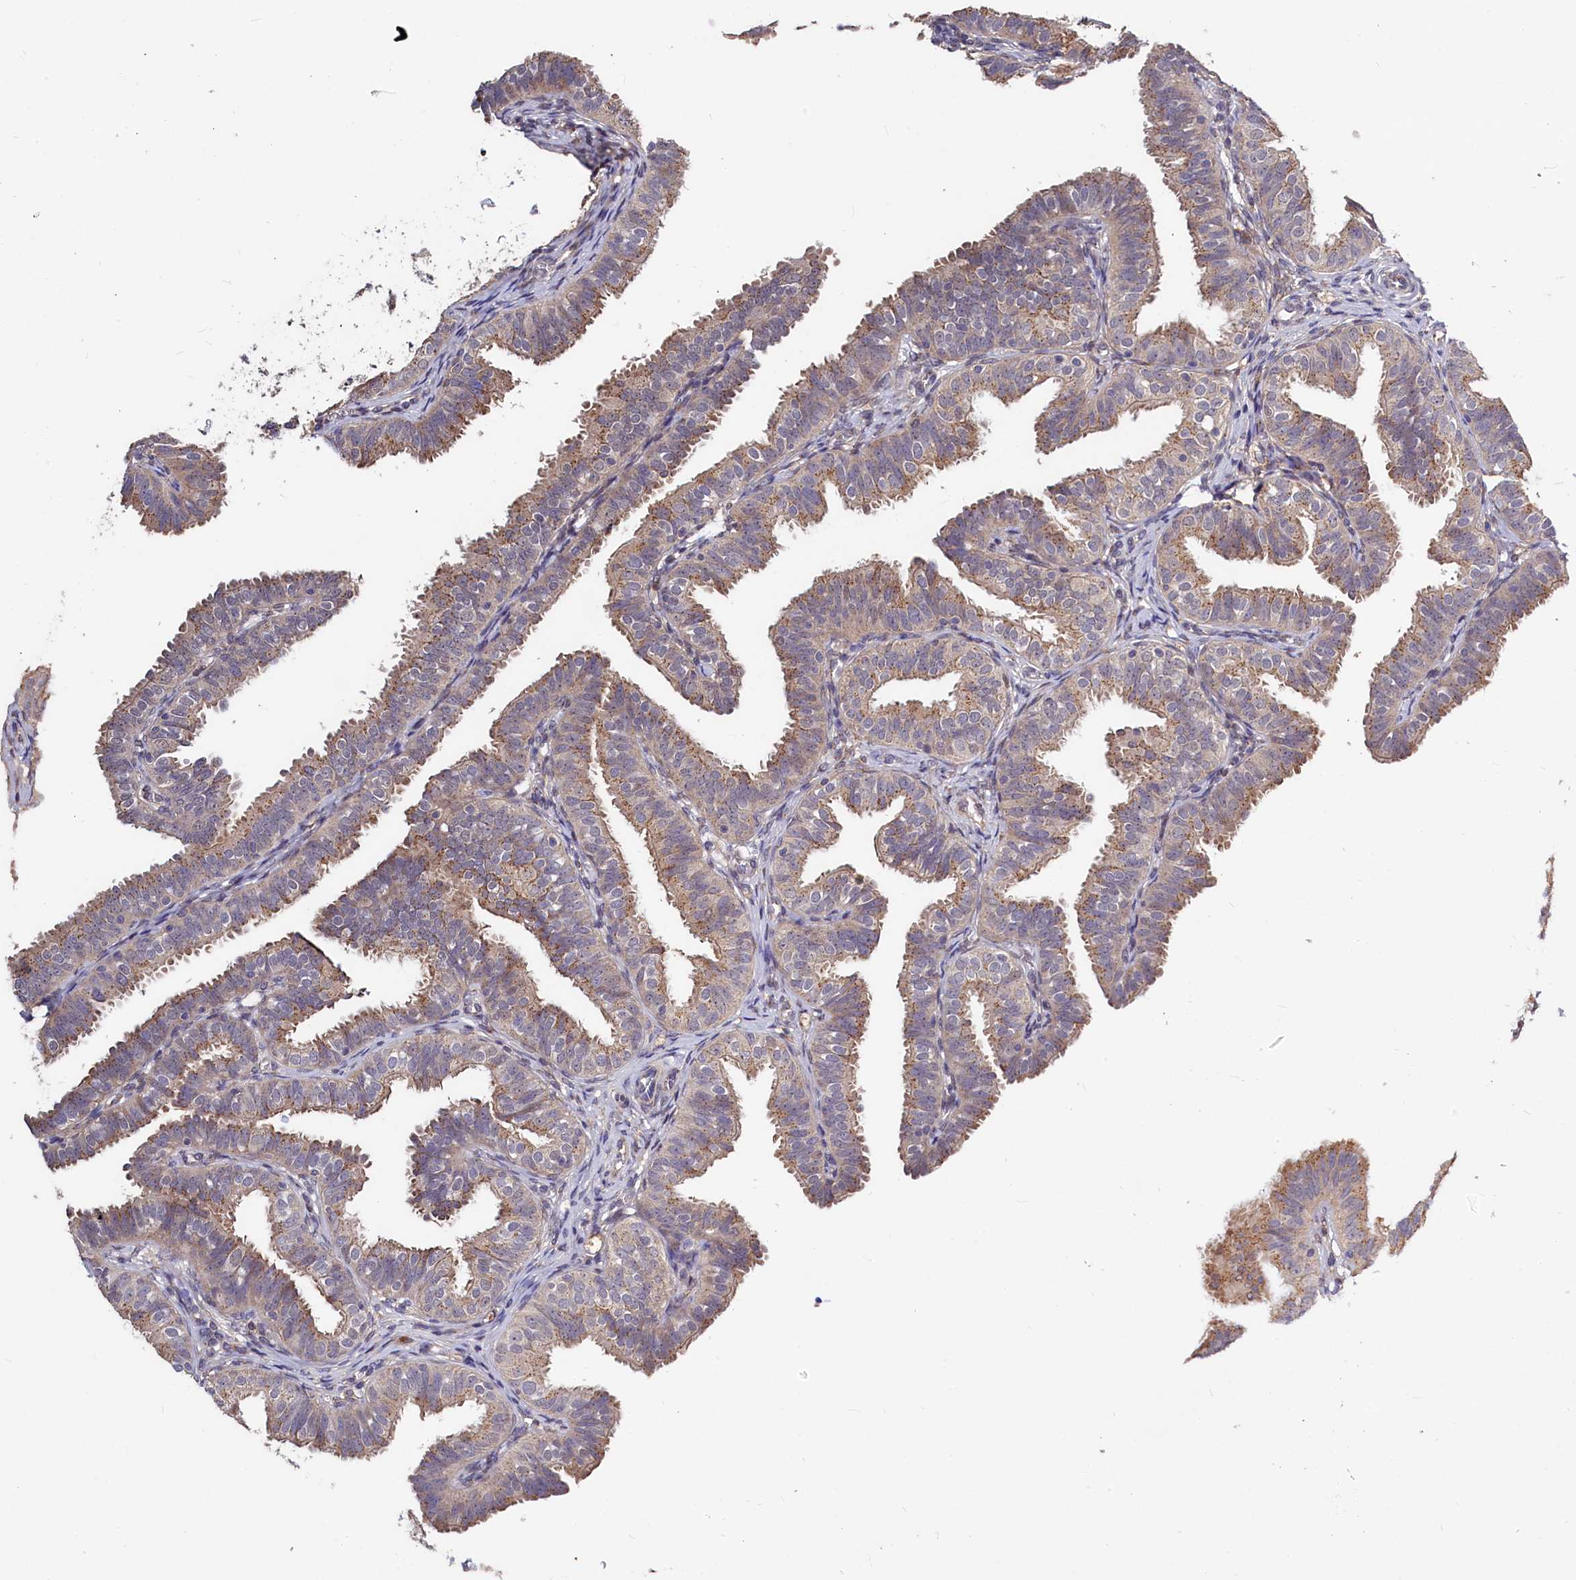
{"staining": {"intensity": "weak", "quantity": ">75%", "location": "cytoplasmic/membranous"}, "tissue": "fallopian tube", "cell_type": "Glandular cells", "image_type": "normal", "snomed": [{"axis": "morphology", "description": "Normal tissue, NOS"}, {"axis": "topography", "description": "Fallopian tube"}], "caption": "Protein staining of benign fallopian tube displays weak cytoplasmic/membranous staining in about >75% of glandular cells. (IHC, brightfield microscopy, high magnification).", "gene": "SEC24C", "patient": {"sex": "female", "age": 35}}